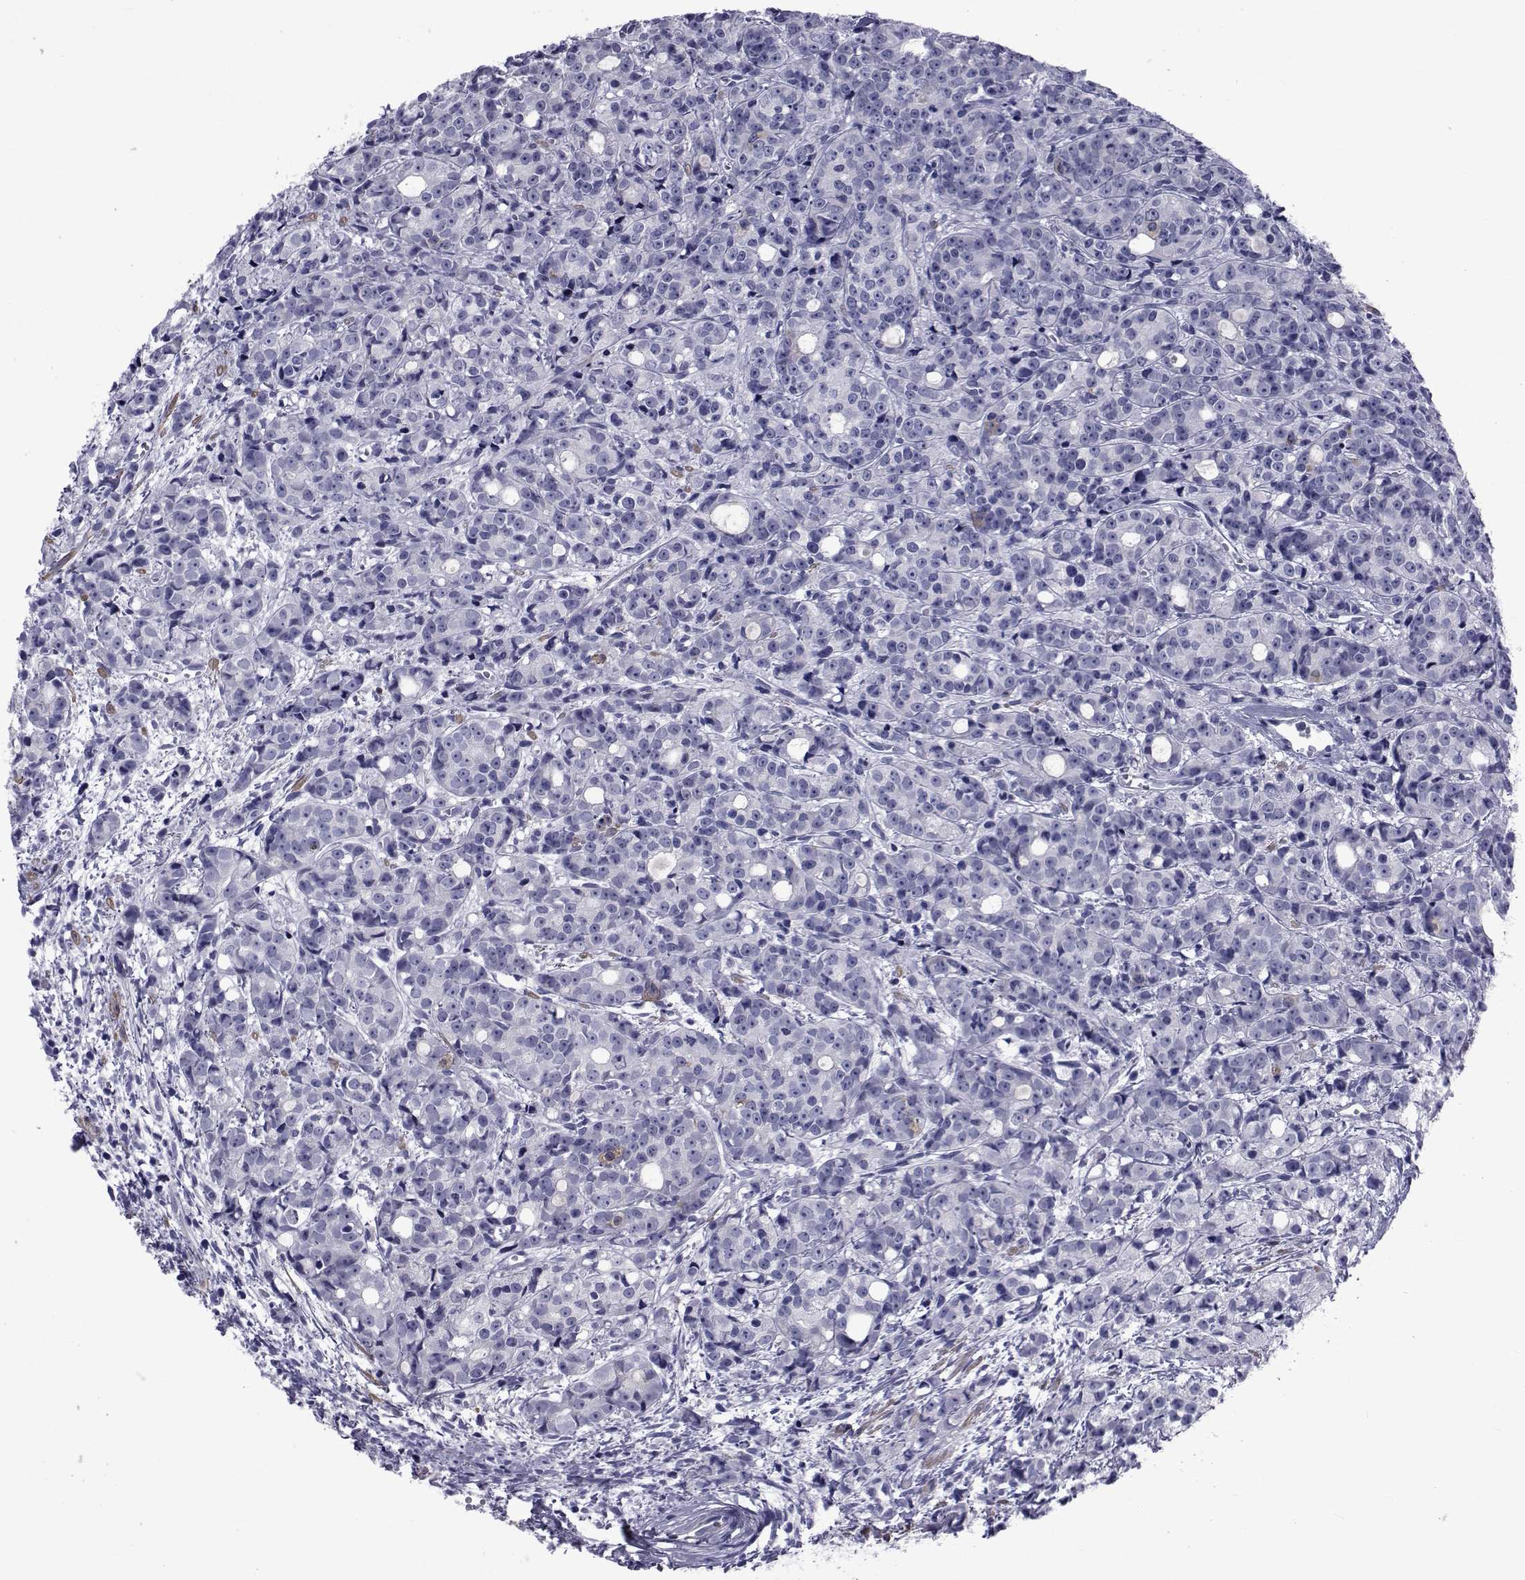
{"staining": {"intensity": "negative", "quantity": "none", "location": "none"}, "tissue": "prostate cancer", "cell_type": "Tumor cells", "image_type": "cancer", "snomed": [{"axis": "morphology", "description": "Adenocarcinoma, Medium grade"}, {"axis": "topography", "description": "Prostate"}], "caption": "Immunohistochemistry image of adenocarcinoma (medium-grade) (prostate) stained for a protein (brown), which reveals no staining in tumor cells.", "gene": "GKAP1", "patient": {"sex": "male", "age": 74}}